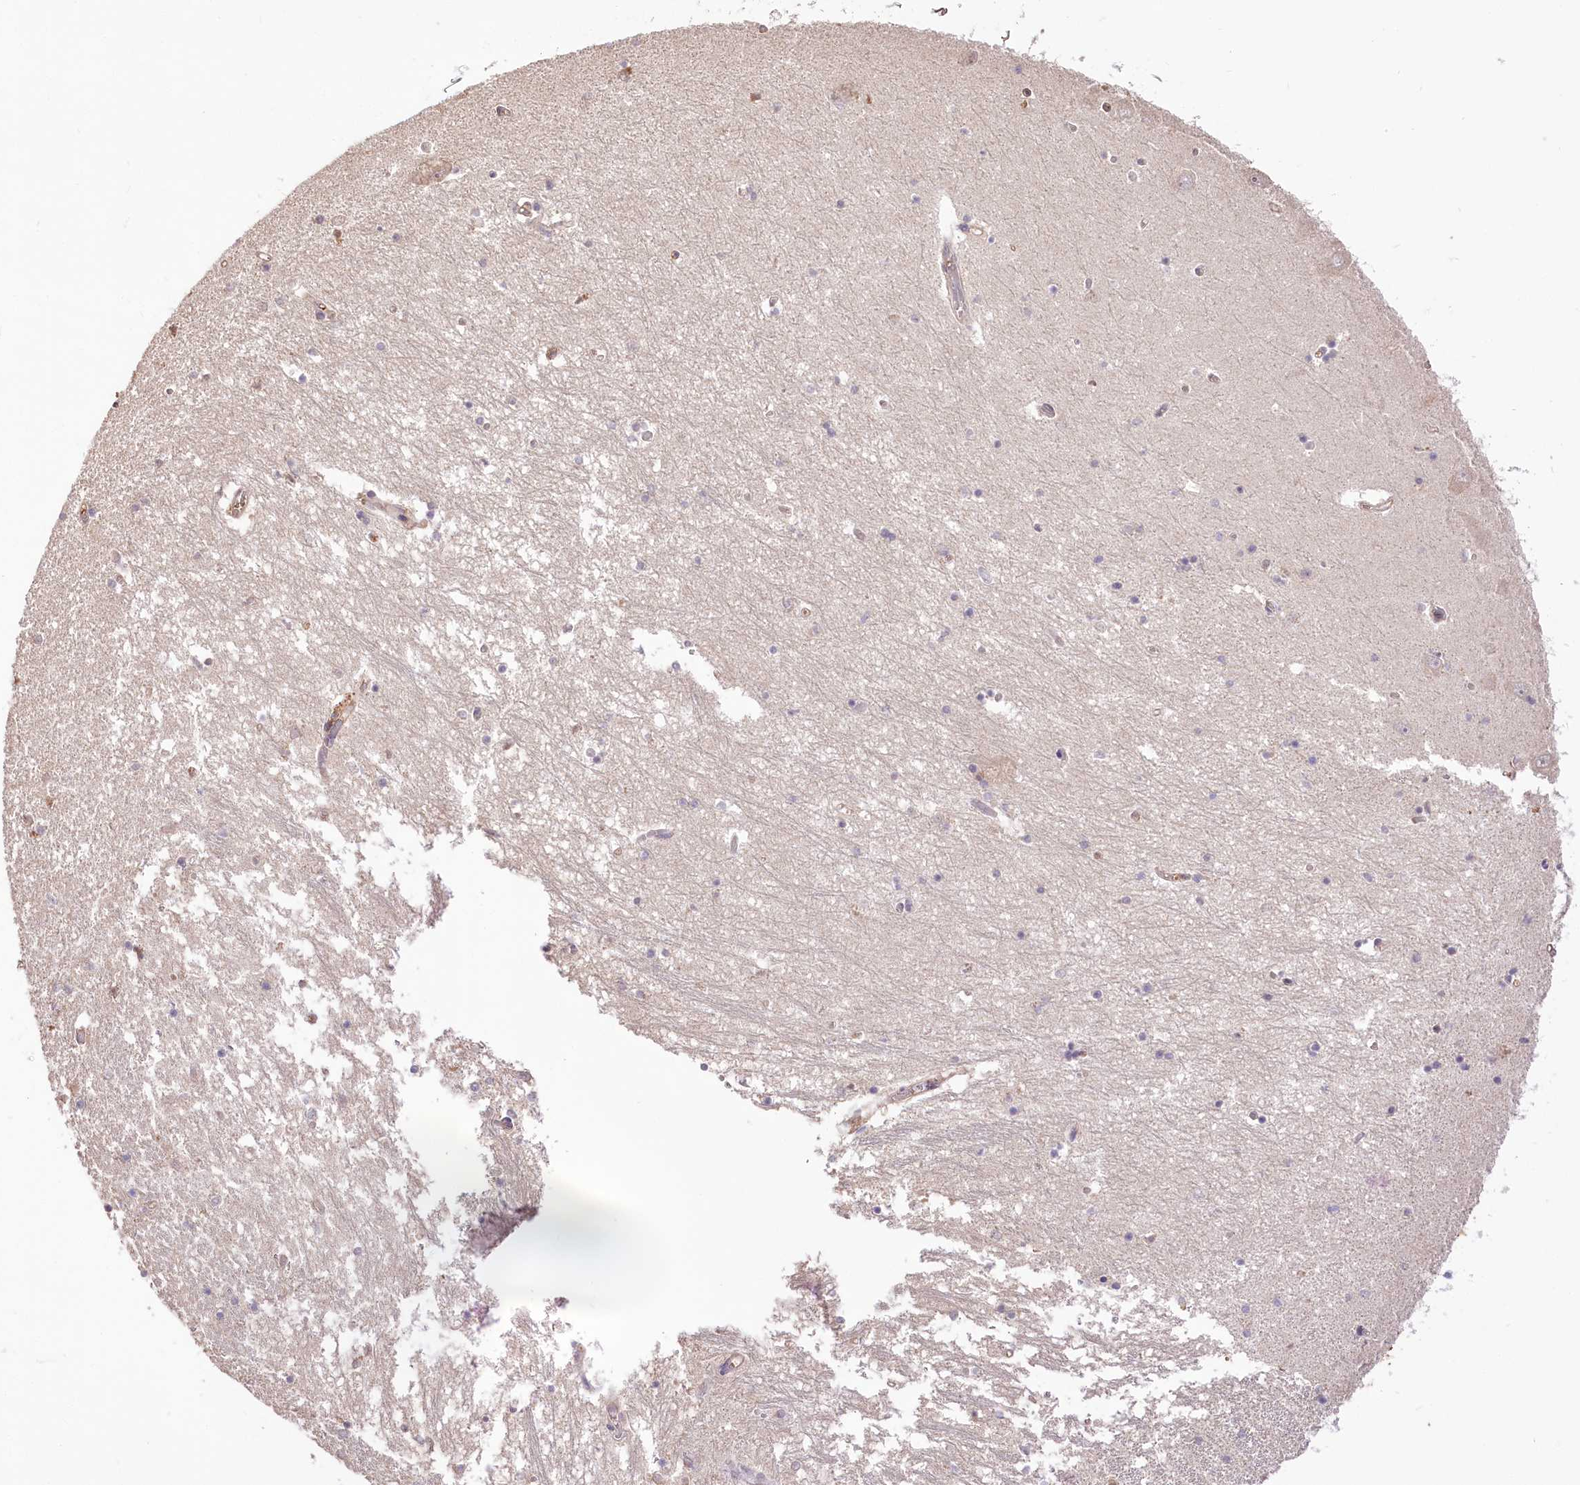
{"staining": {"intensity": "negative", "quantity": "none", "location": "none"}, "tissue": "hippocampus", "cell_type": "Glial cells", "image_type": "normal", "snomed": [{"axis": "morphology", "description": "Normal tissue, NOS"}, {"axis": "topography", "description": "Hippocampus"}], "caption": "DAB (3,3'-diaminobenzidine) immunohistochemical staining of unremarkable hippocampus exhibits no significant positivity in glial cells. (IHC, brightfield microscopy, high magnification).", "gene": "R3HDM2", "patient": {"sex": "male", "age": 70}}